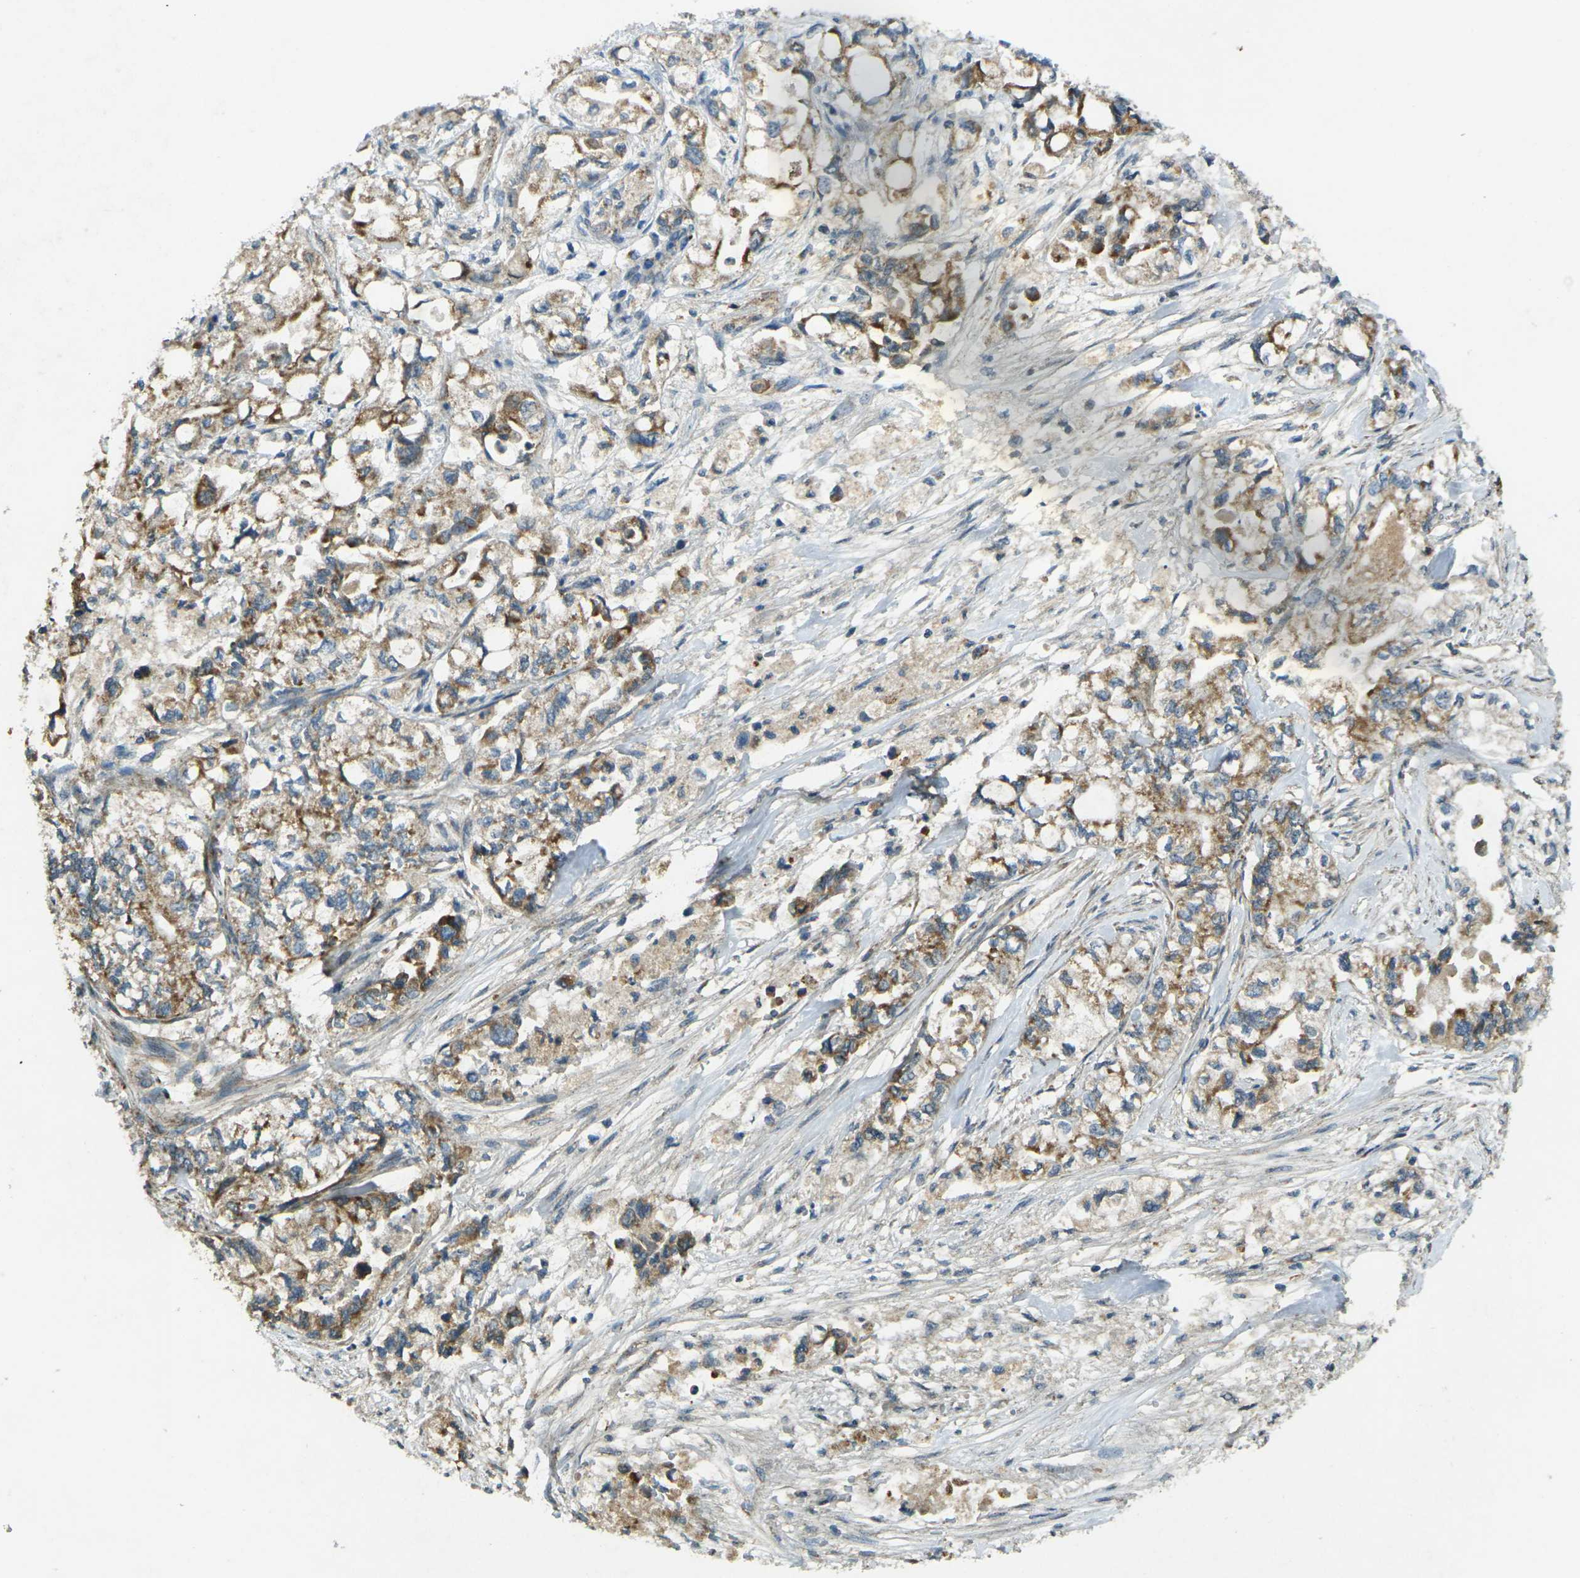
{"staining": {"intensity": "moderate", "quantity": ">75%", "location": "cytoplasmic/membranous"}, "tissue": "pancreatic cancer", "cell_type": "Tumor cells", "image_type": "cancer", "snomed": [{"axis": "morphology", "description": "Adenocarcinoma, NOS"}, {"axis": "topography", "description": "Pancreas"}], "caption": "The histopathology image shows staining of pancreatic adenocarcinoma, revealing moderate cytoplasmic/membranous protein expression (brown color) within tumor cells. (IHC, brightfield microscopy, high magnification).", "gene": "IGF1R", "patient": {"sex": "male", "age": 79}}